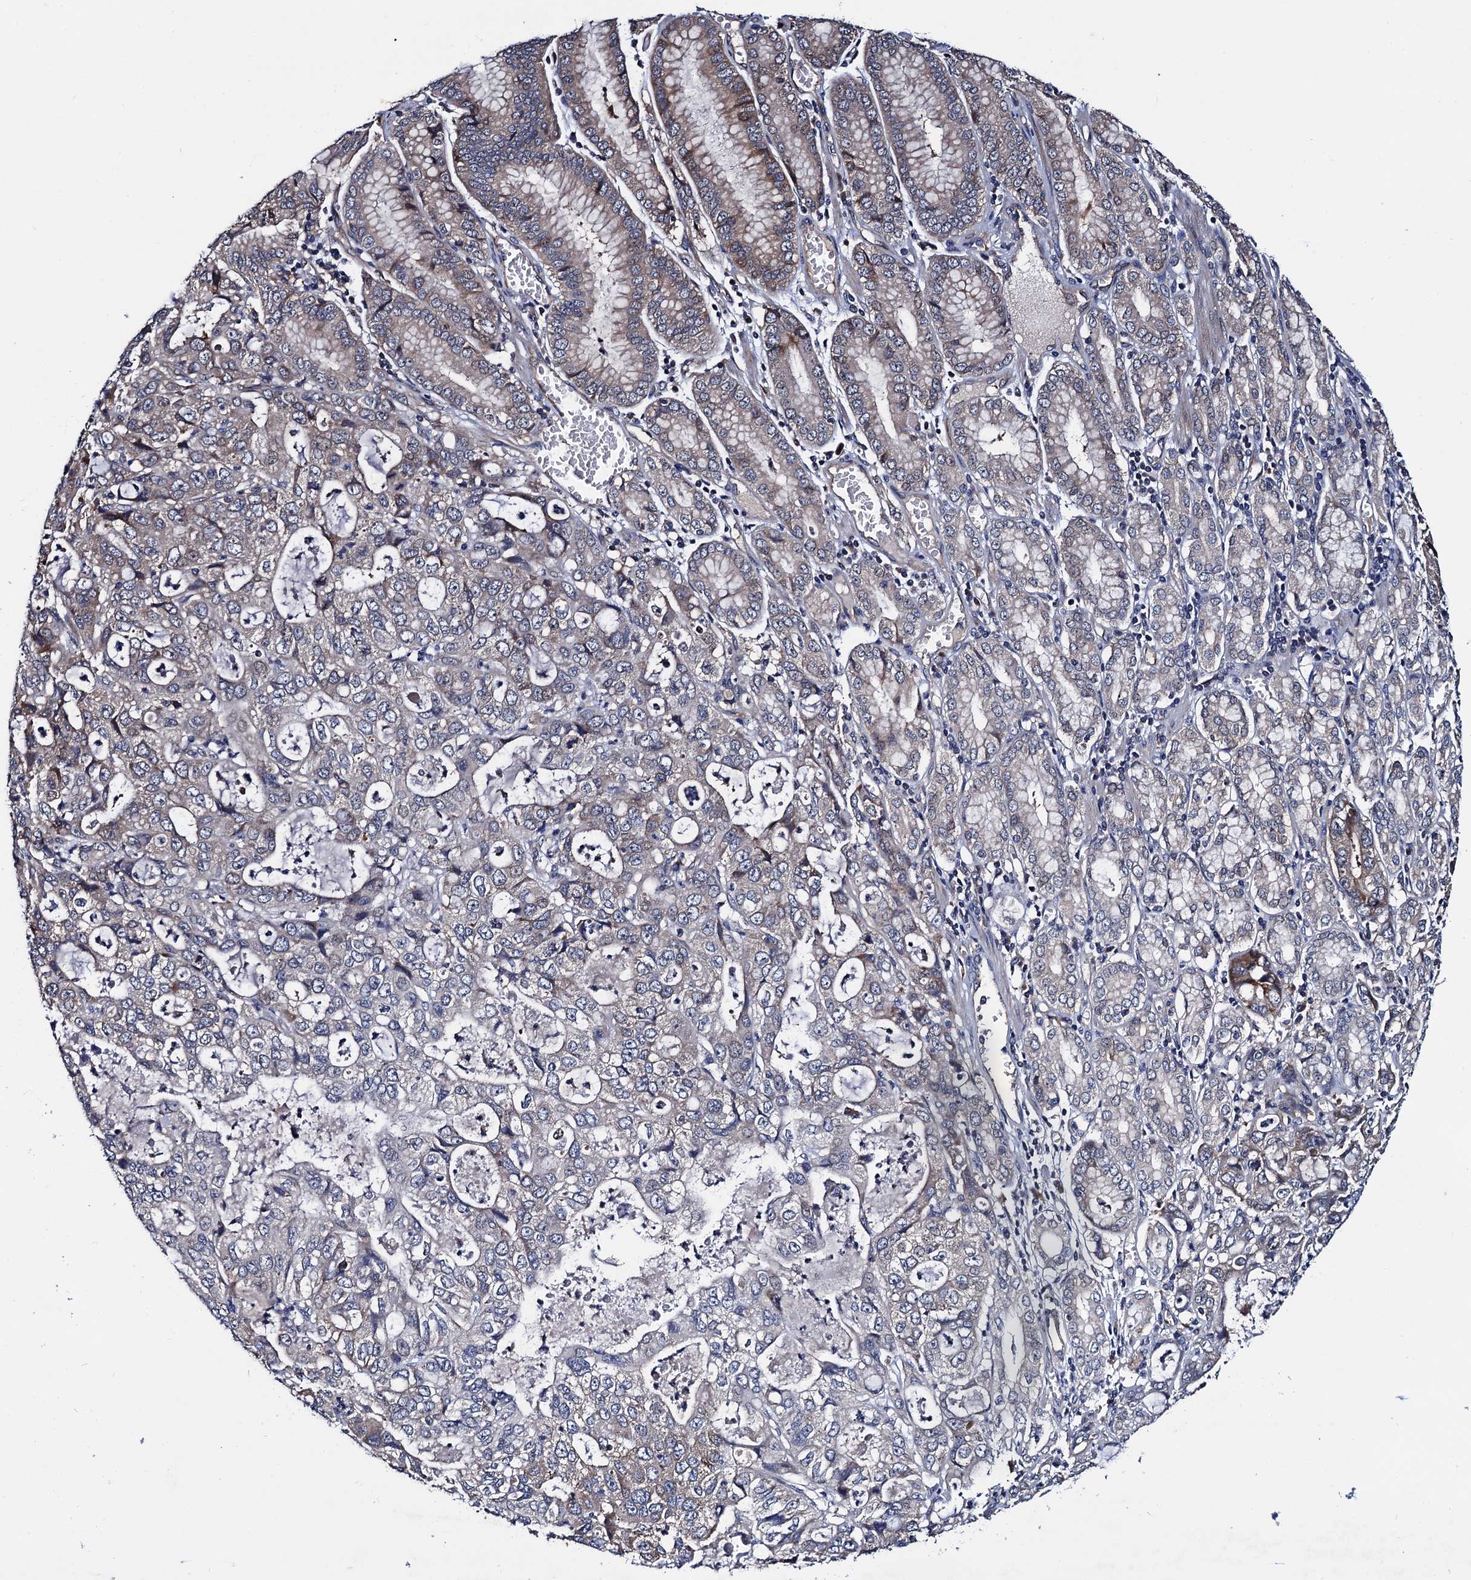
{"staining": {"intensity": "negative", "quantity": "none", "location": "none"}, "tissue": "stomach cancer", "cell_type": "Tumor cells", "image_type": "cancer", "snomed": [{"axis": "morphology", "description": "Adenocarcinoma, NOS"}, {"axis": "topography", "description": "Stomach, upper"}], "caption": "Immunohistochemistry micrograph of neoplastic tissue: human adenocarcinoma (stomach) stained with DAB displays no significant protein expression in tumor cells.", "gene": "TRMT112", "patient": {"sex": "female", "age": 52}}